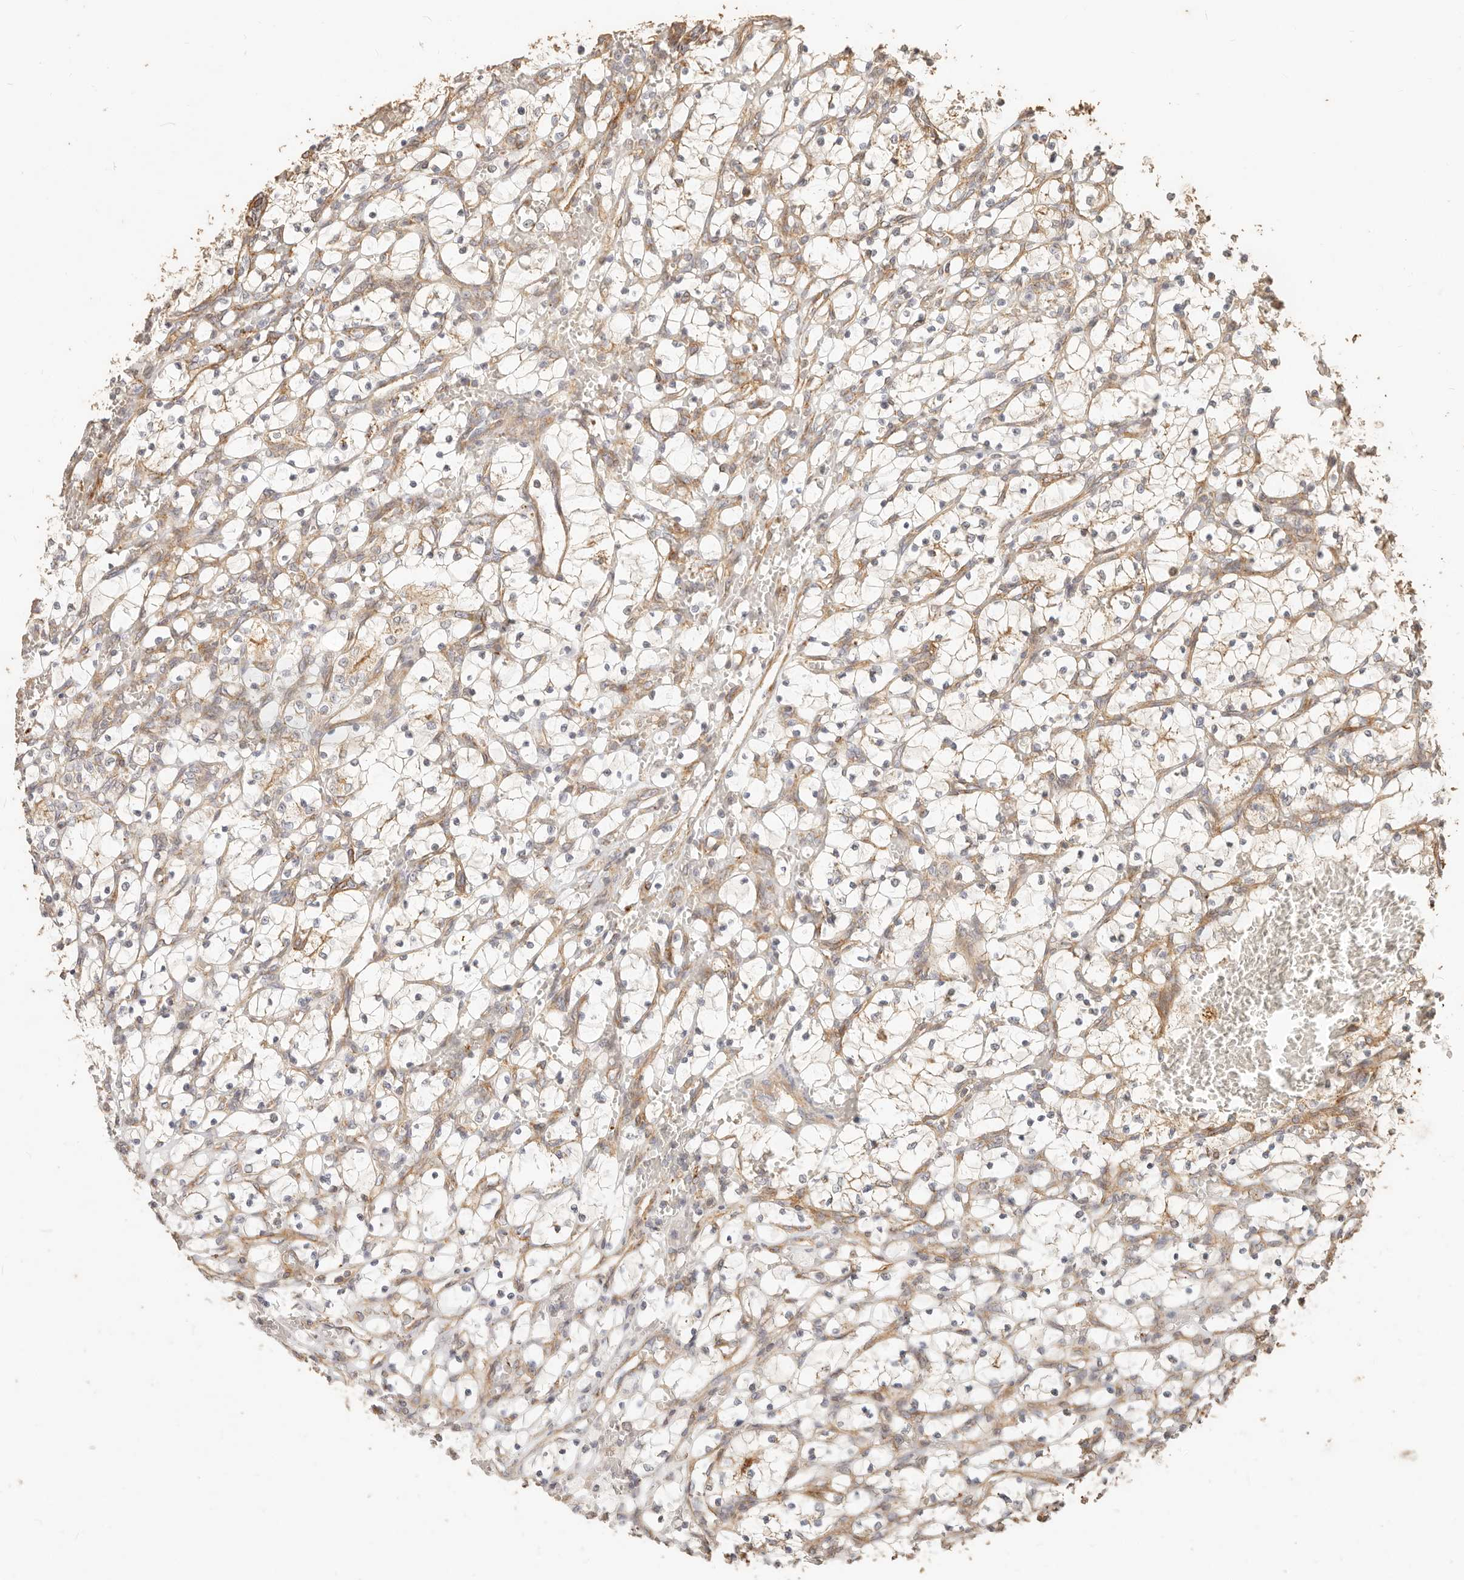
{"staining": {"intensity": "weak", "quantity": "25%-75%", "location": "cytoplasmic/membranous"}, "tissue": "renal cancer", "cell_type": "Tumor cells", "image_type": "cancer", "snomed": [{"axis": "morphology", "description": "Adenocarcinoma, NOS"}, {"axis": "topography", "description": "Kidney"}], "caption": "Renal cancer (adenocarcinoma) tissue shows weak cytoplasmic/membranous staining in about 25%-75% of tumor cells The protein of interest is stained brown, and the nuclei are stained in blue (DAB IHC with brightfield microscopy, high magnification).", "gene": "PTPN22", "patient": {"sex": "female", "age": 69}}